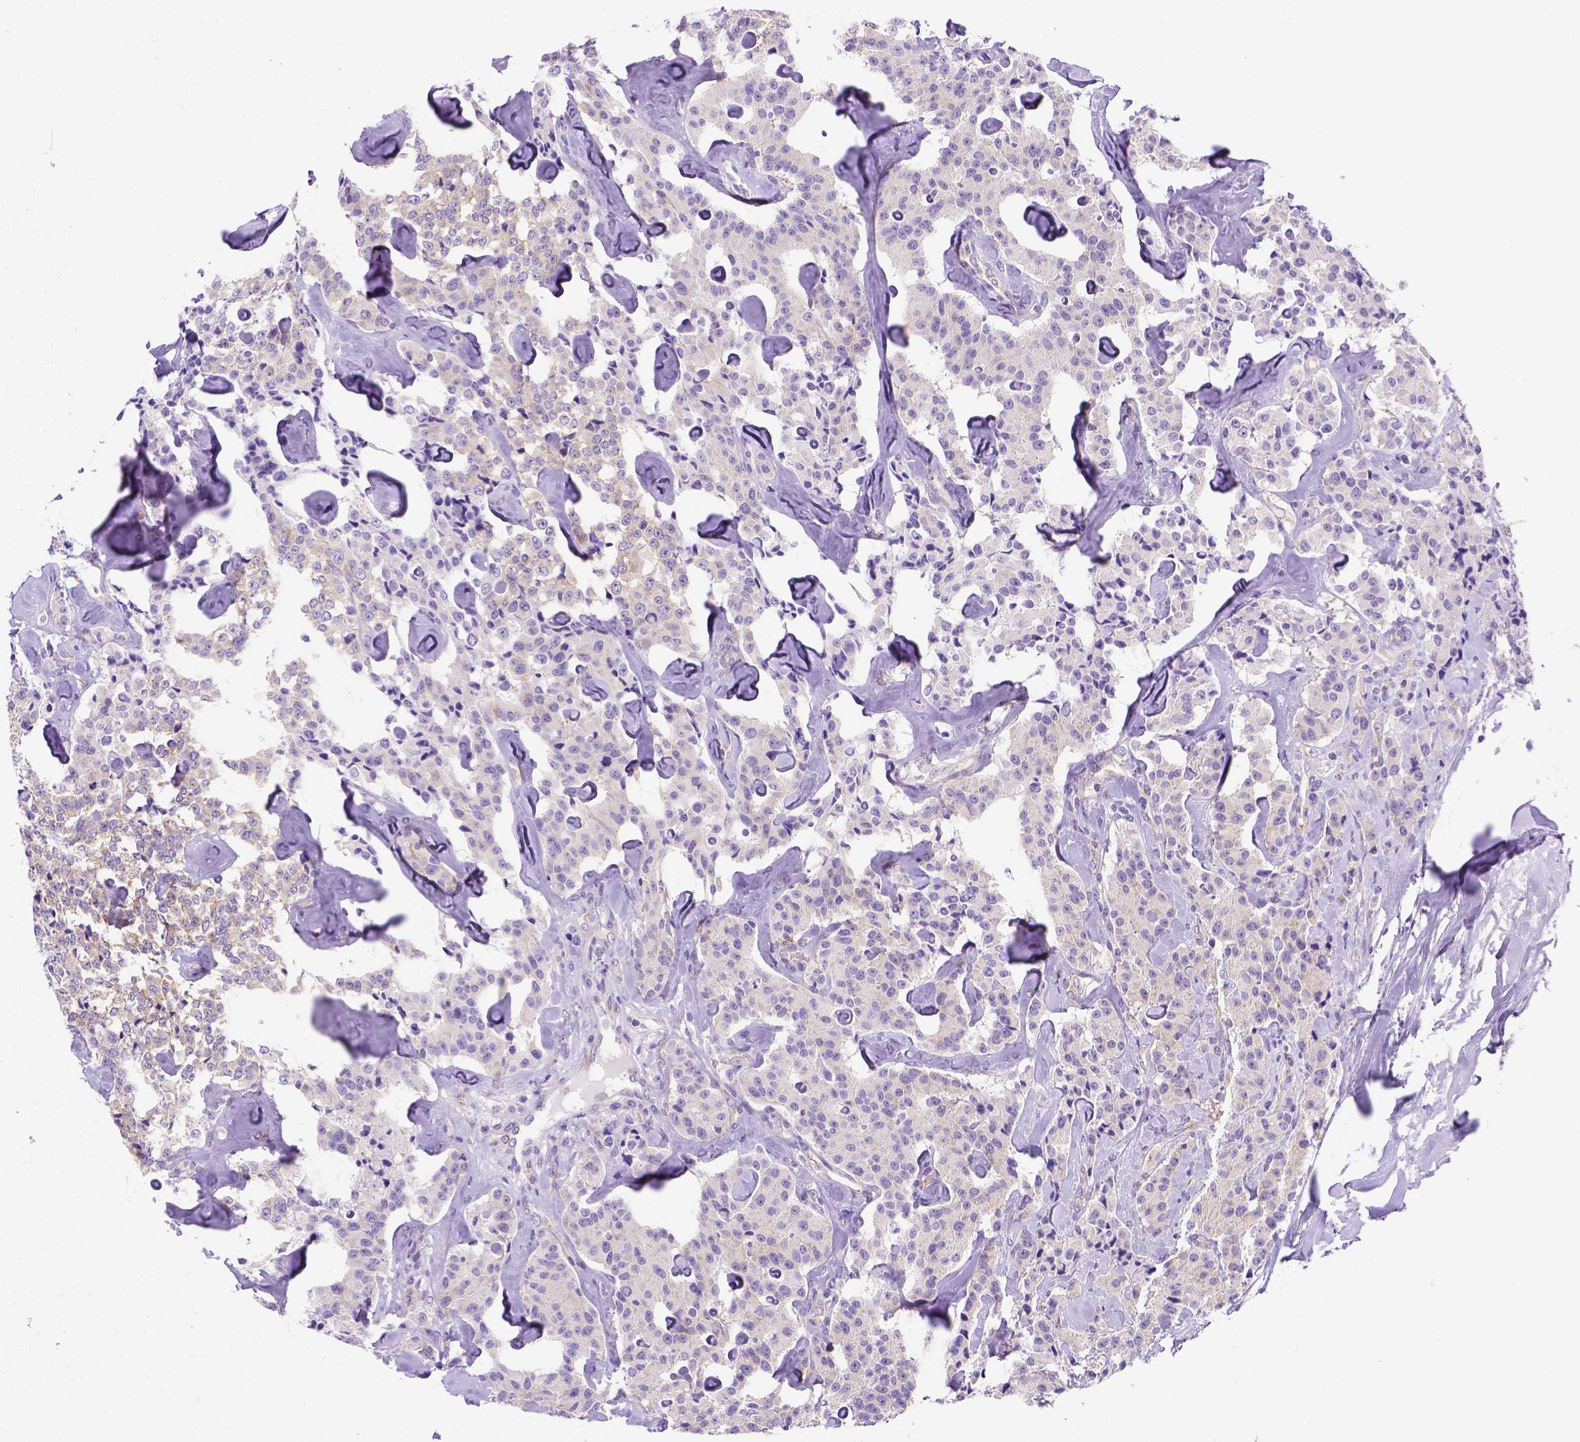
{"staining": {"intensity": "weak", "quantity": "25%-75%", "location": "cytoplasmic/membranous"}, "tissue": "carcinoid", "cell_type": "Tumor cells", "image_type": "cancer", "snomed": [{"axis": "morphology", "description": "Carcinoid, malignant, NOS"}, {"axis": "topography", "description": "Pancreas"}], "caption": "Tumor cells show low levels of weak cytoplasmic/membranous expression in about 25%-75% of cells in human malignant carcinoid.", "gene": "FOXI1", "patient": {"sex": "male", "age": 41}}